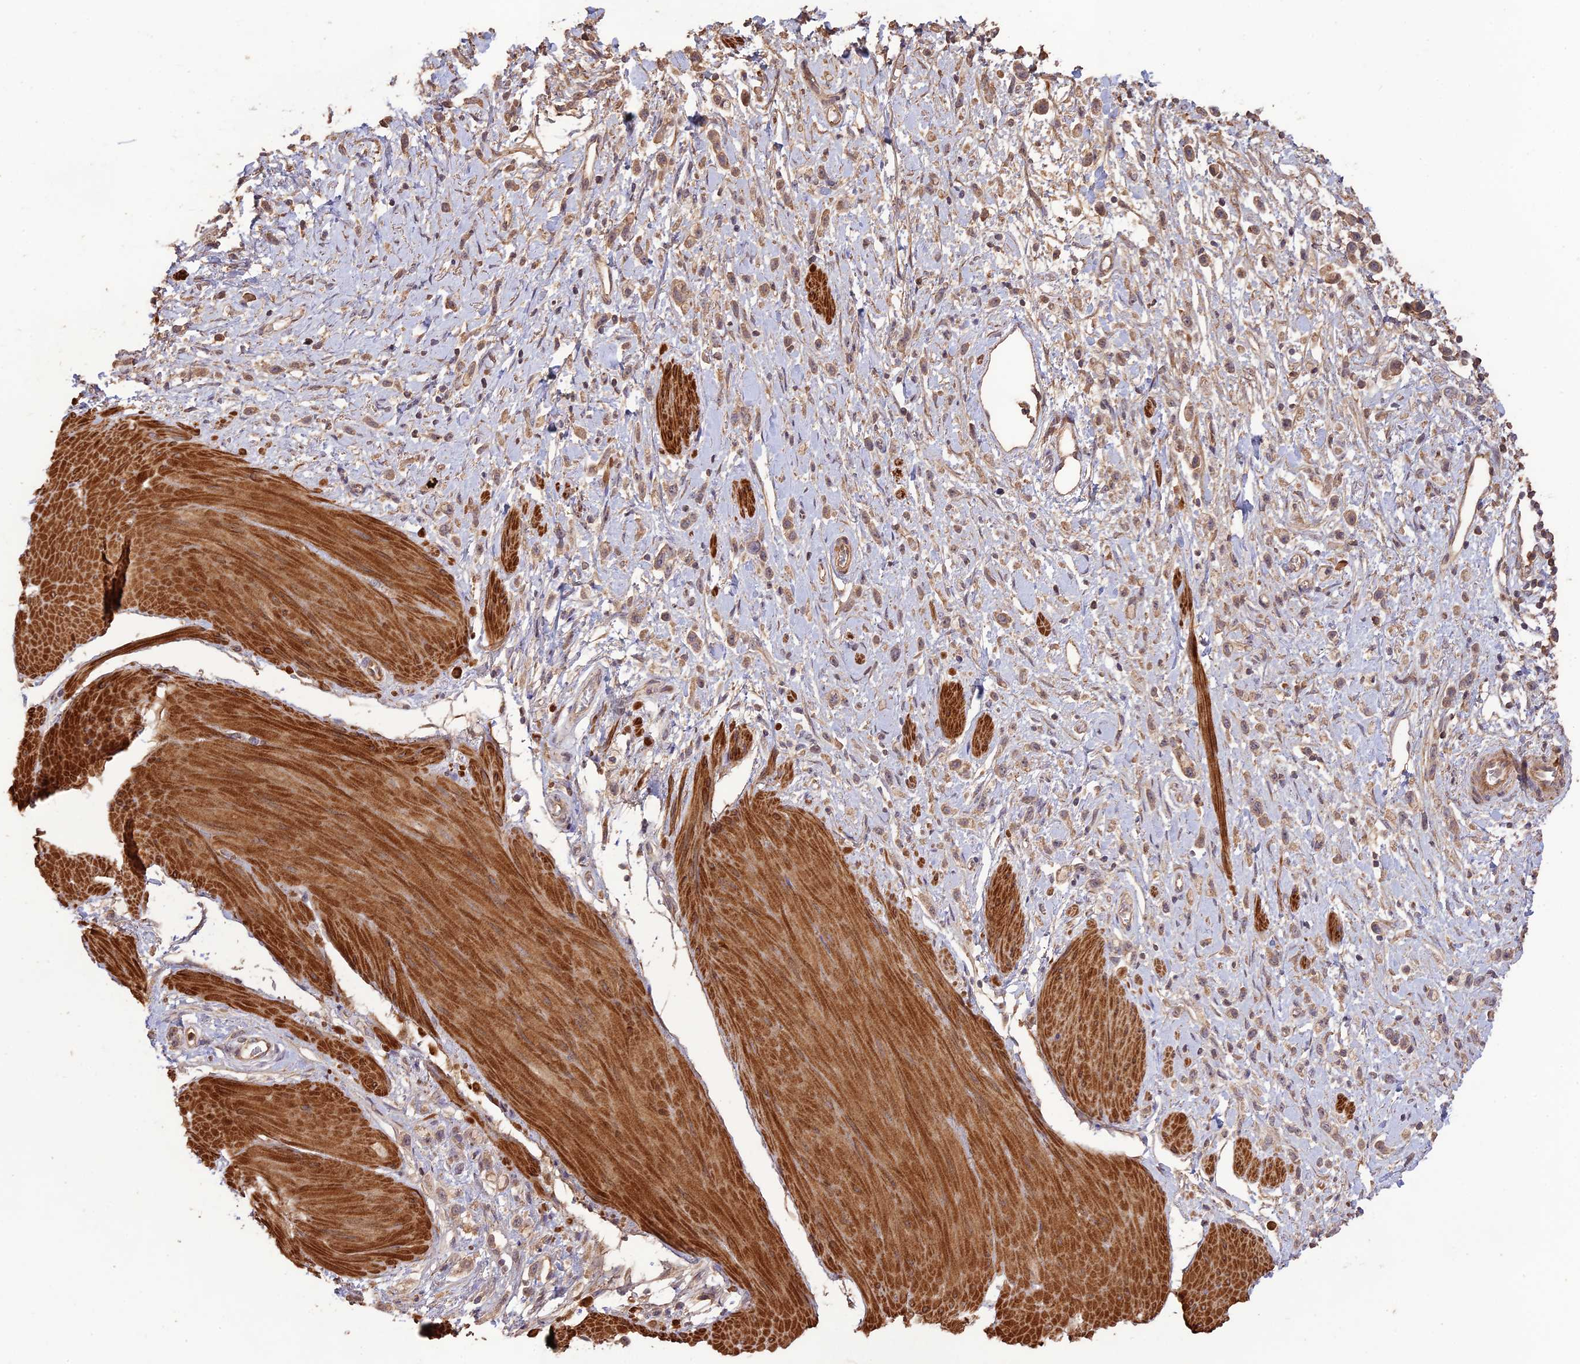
{"staining": {"intensity": "weak", "quantity": "<25%", "location": "cytoplasmic/membranous"}, "tissue": "stomach cancer", "cell_type": "Tumor cells", "image_type": "cancer", "snomed": [{"axis": "morphology", "description": "Adenocarcinoma, NOS"}, {"axis": "topography", "description": "Stomach"}], "caption": "Tumor cells are negative for brown protein staining in stomach adenocarcinoma.", "gene": "LAYN", "patient": {"sex": "female", "age": 65}}